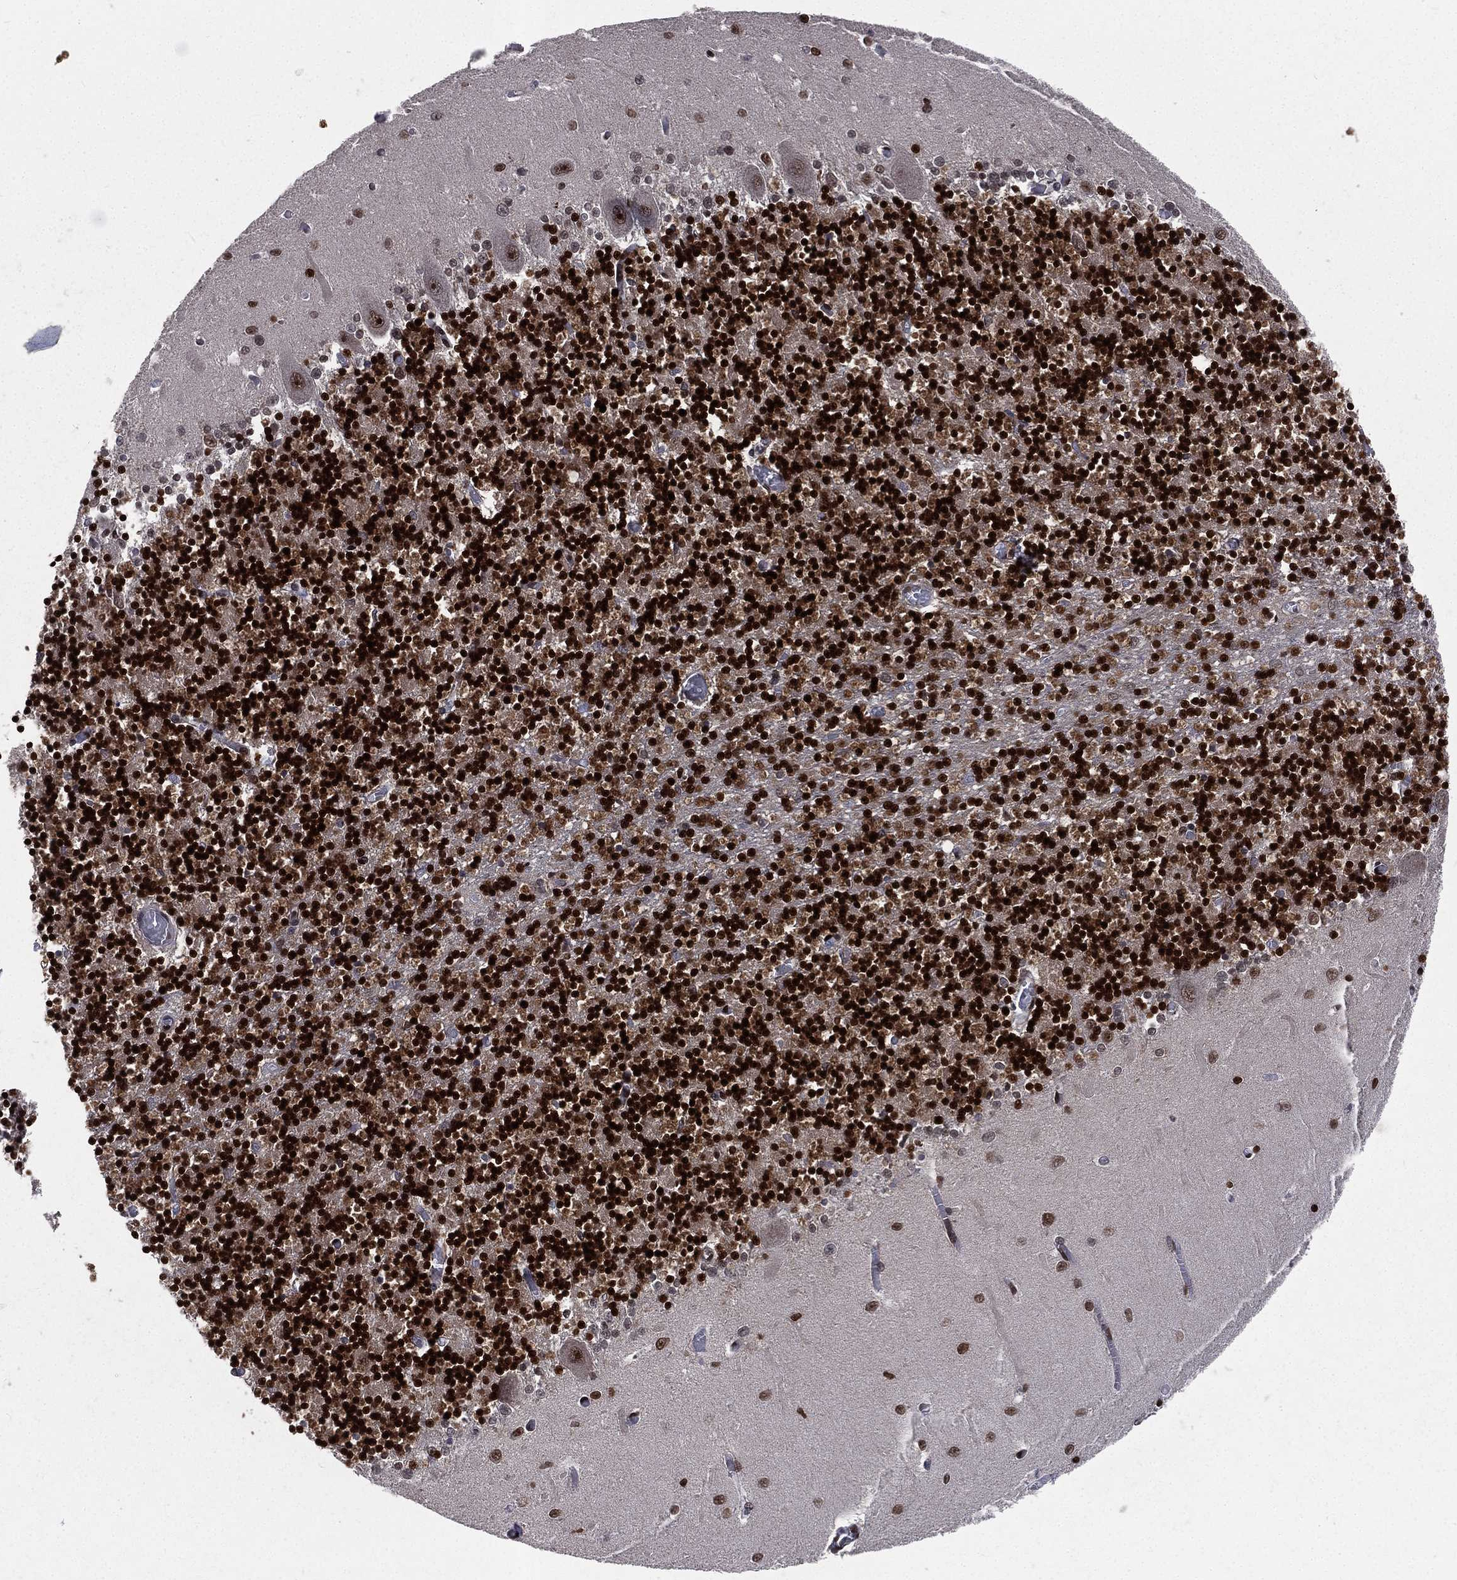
{"staining": {"intensity": "strong", "quantity": ">75%", "location": "nuclear"}, "tissue": "cerebellum", "cell_type": "Cells in granular layer", "image_type": "normal", "snomed": [{"axis": "morphology", "description": "Normal tissue, NOS"}, {"axis": "topography", "description": "Cerebellum"}], "caption": "Benign cerebellum reveals strong nuclear expression in about >75% of cells in granular layer The staining was performed using DAB (3,3'-diaminobenzidine) to visualize the protein expression in brown, while the nuclei were stained in blue with hematoxylin (Magnification: 20x)..", "gene": "POLB", "patient": {"sex": "female", "age": 64}}